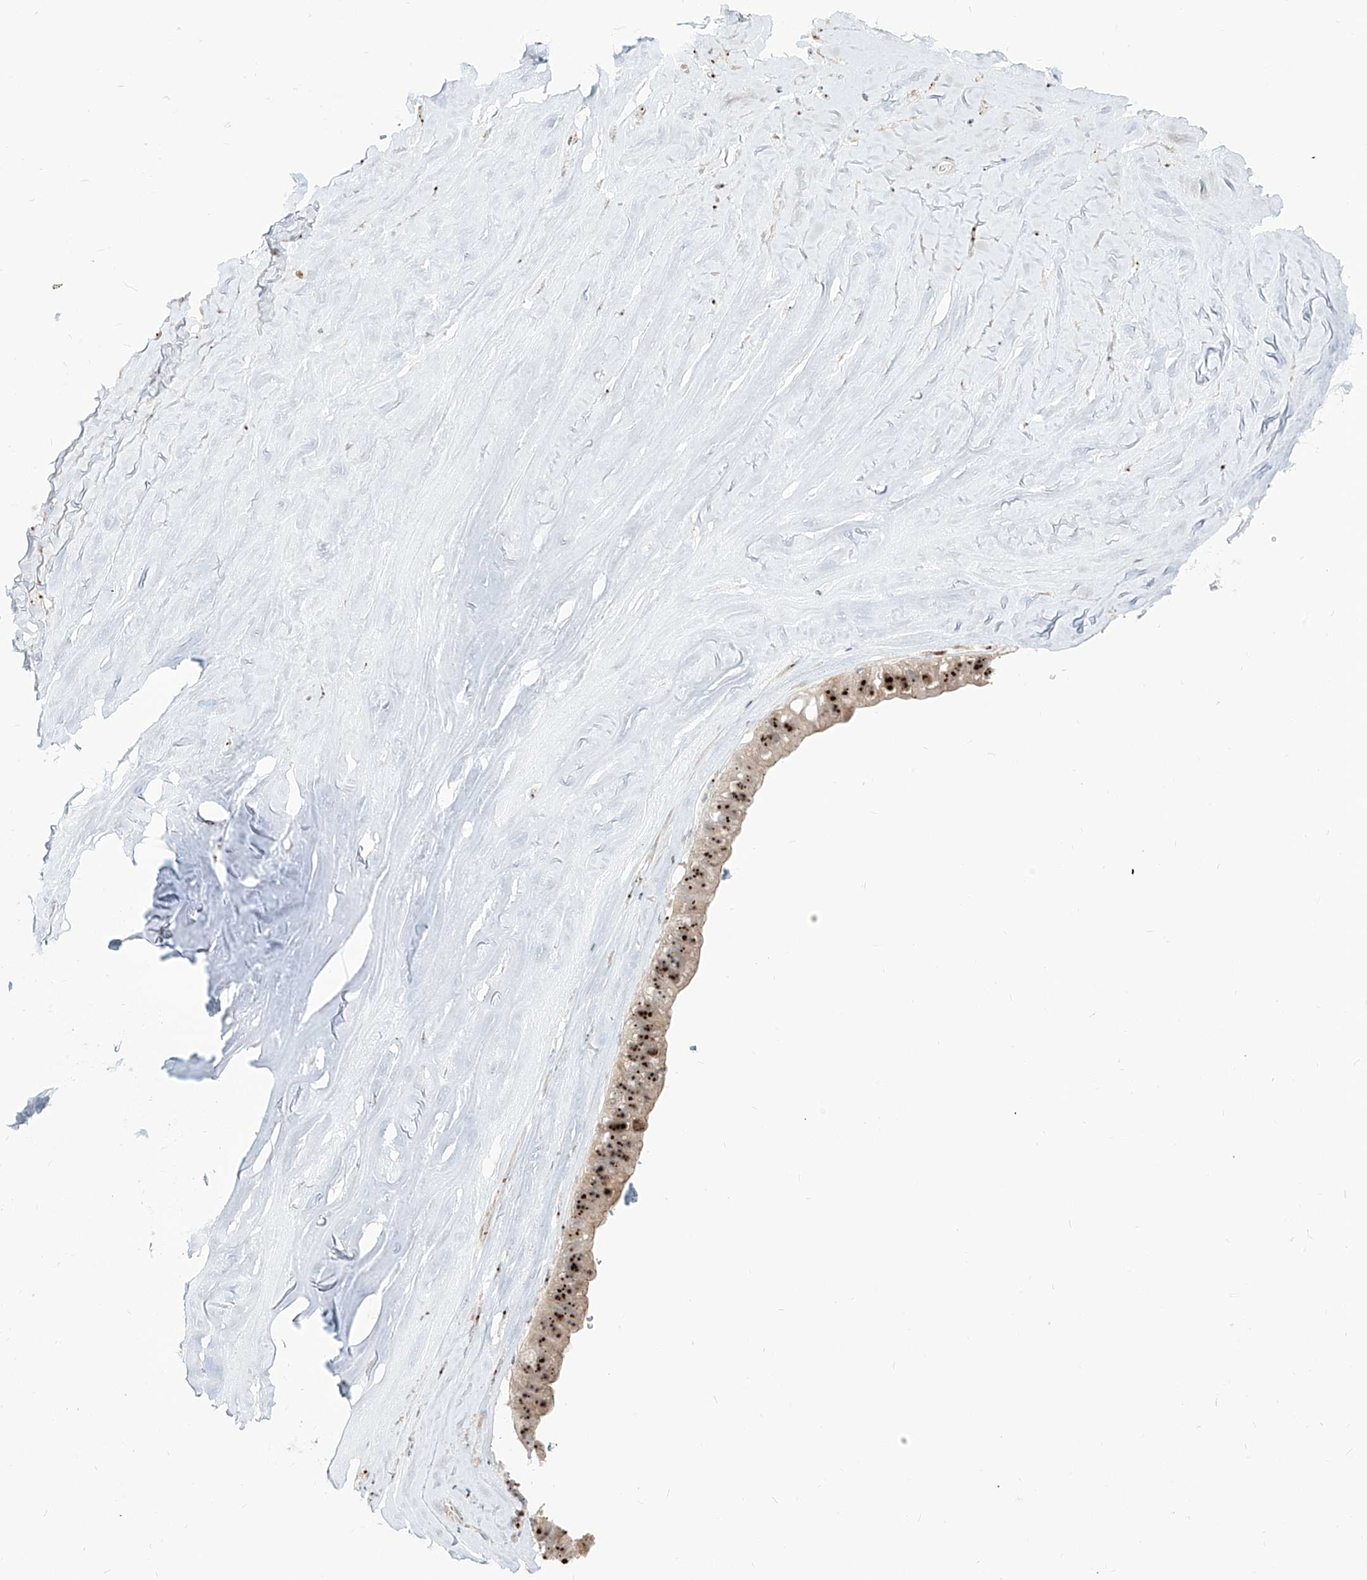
{"staining": {"intensity": "strong", "quantity": ">75%", "location": "nuclear"}, "tissue": "ovarian cancer", "cell_type": "Tumor cells", "image_type": "cancer", "snomed": [{"axis": "morphology", "description": "Cystadenocarcinoma, mucinous, NOS"}, {"axis": "topography", "description": "Ovary"}], "caption": "Strong nuclear staining for a protein is appreciated in approximately >75% of tumor cells of ovarian cancer (mucinous cystadenocarcinoma) using immunohistochemistry (IHC).", "gene": "BYSL", "patient": {"sex": "female", "age": 61}}